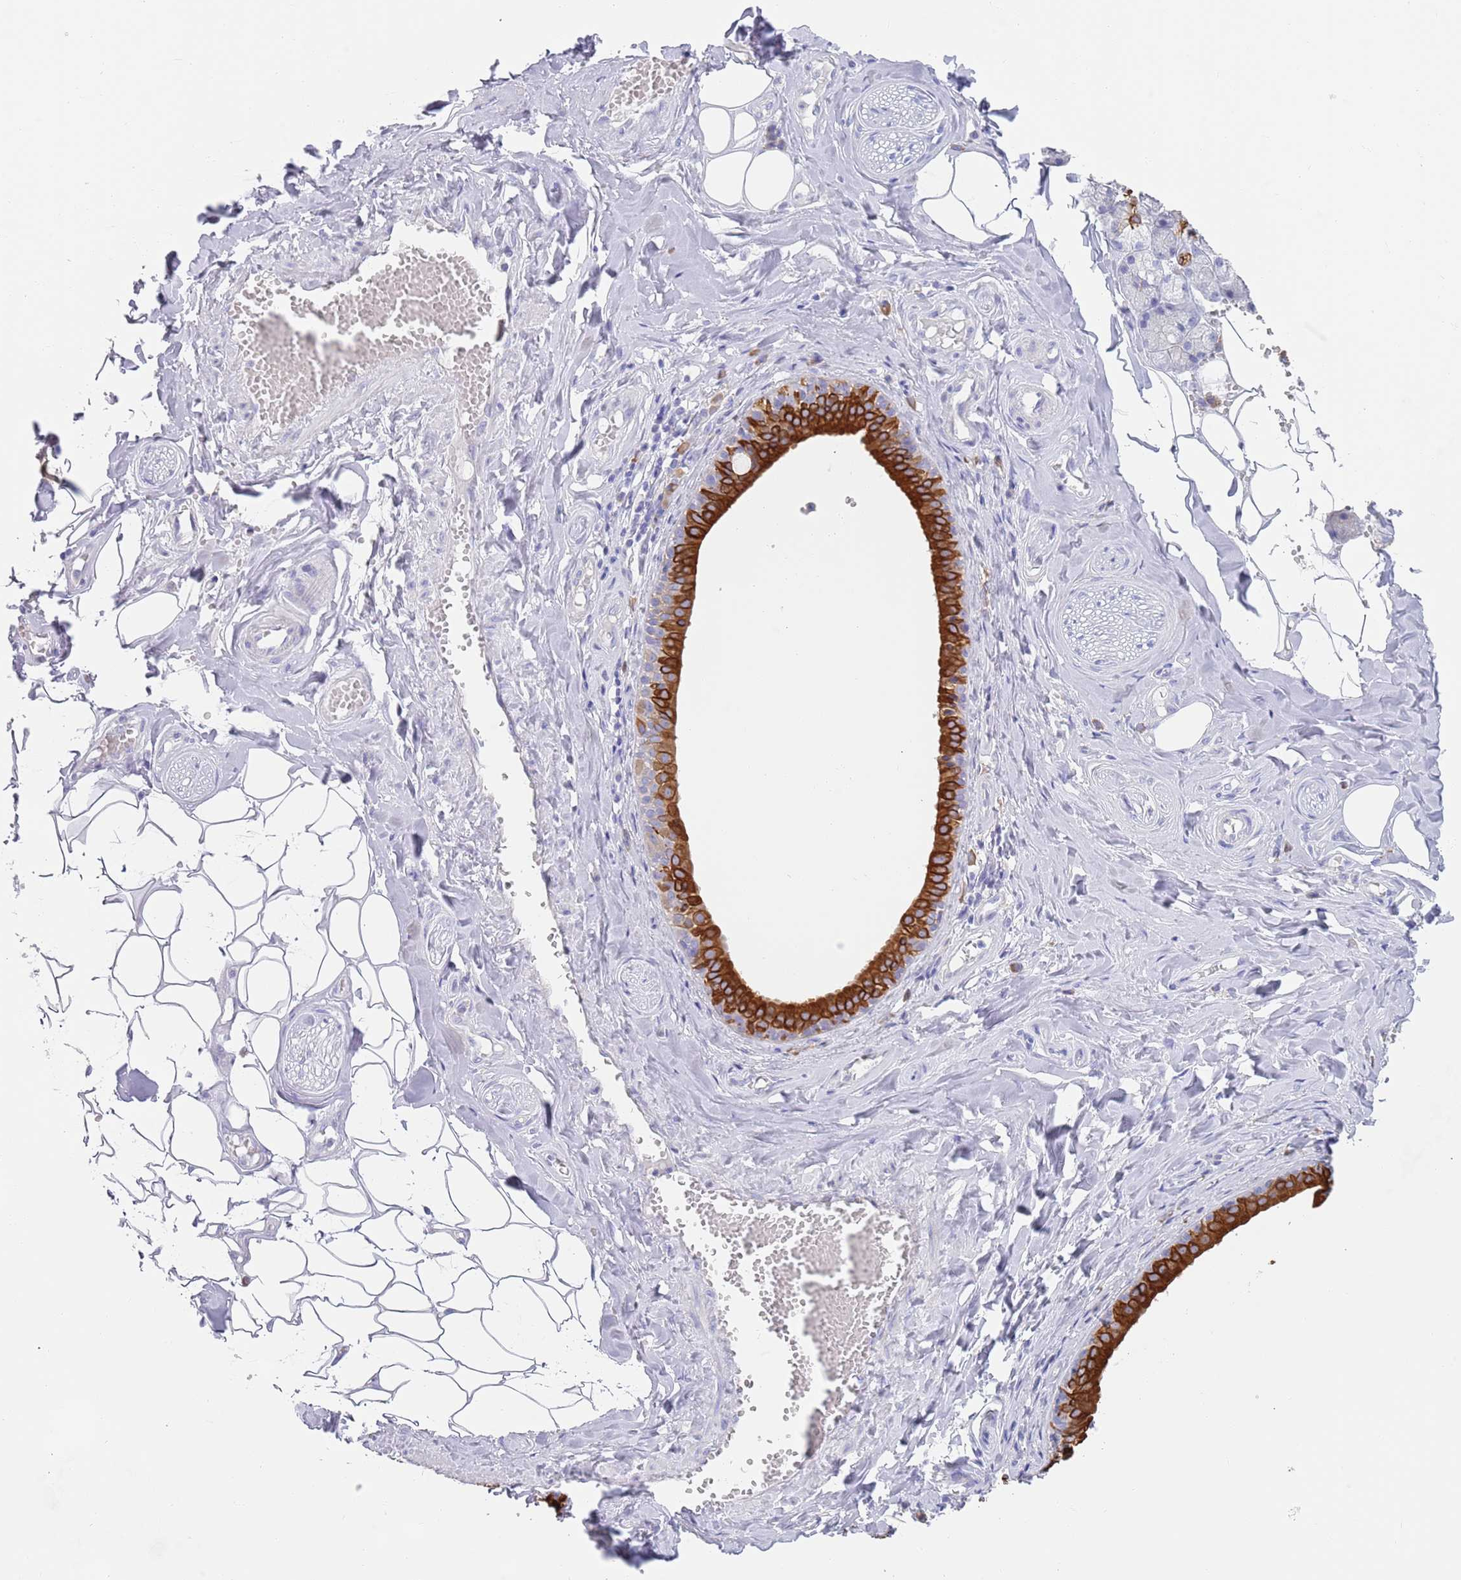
{"staining": {"intensity": "strong", "quantity": "25%-75%", "location": "cytoplasmic/membranous"}, "tissue": "salivary gland", "cell_type": "Glandular cells", "image_type": "normal", "snomed": [{"axis": "morphology", "description": "Normal tissue, NOS"}, {"axis": "topography", "description": "Salivary gland"}], "caption": "Immunohistochemical staining of unremarkable salivary gland shows high levels of strong cytoplasmic/membranous staining in about 25%-75% of glandular cells.", "gene": "CCDC149", "patient": {"sex": "male", "age": 62}}